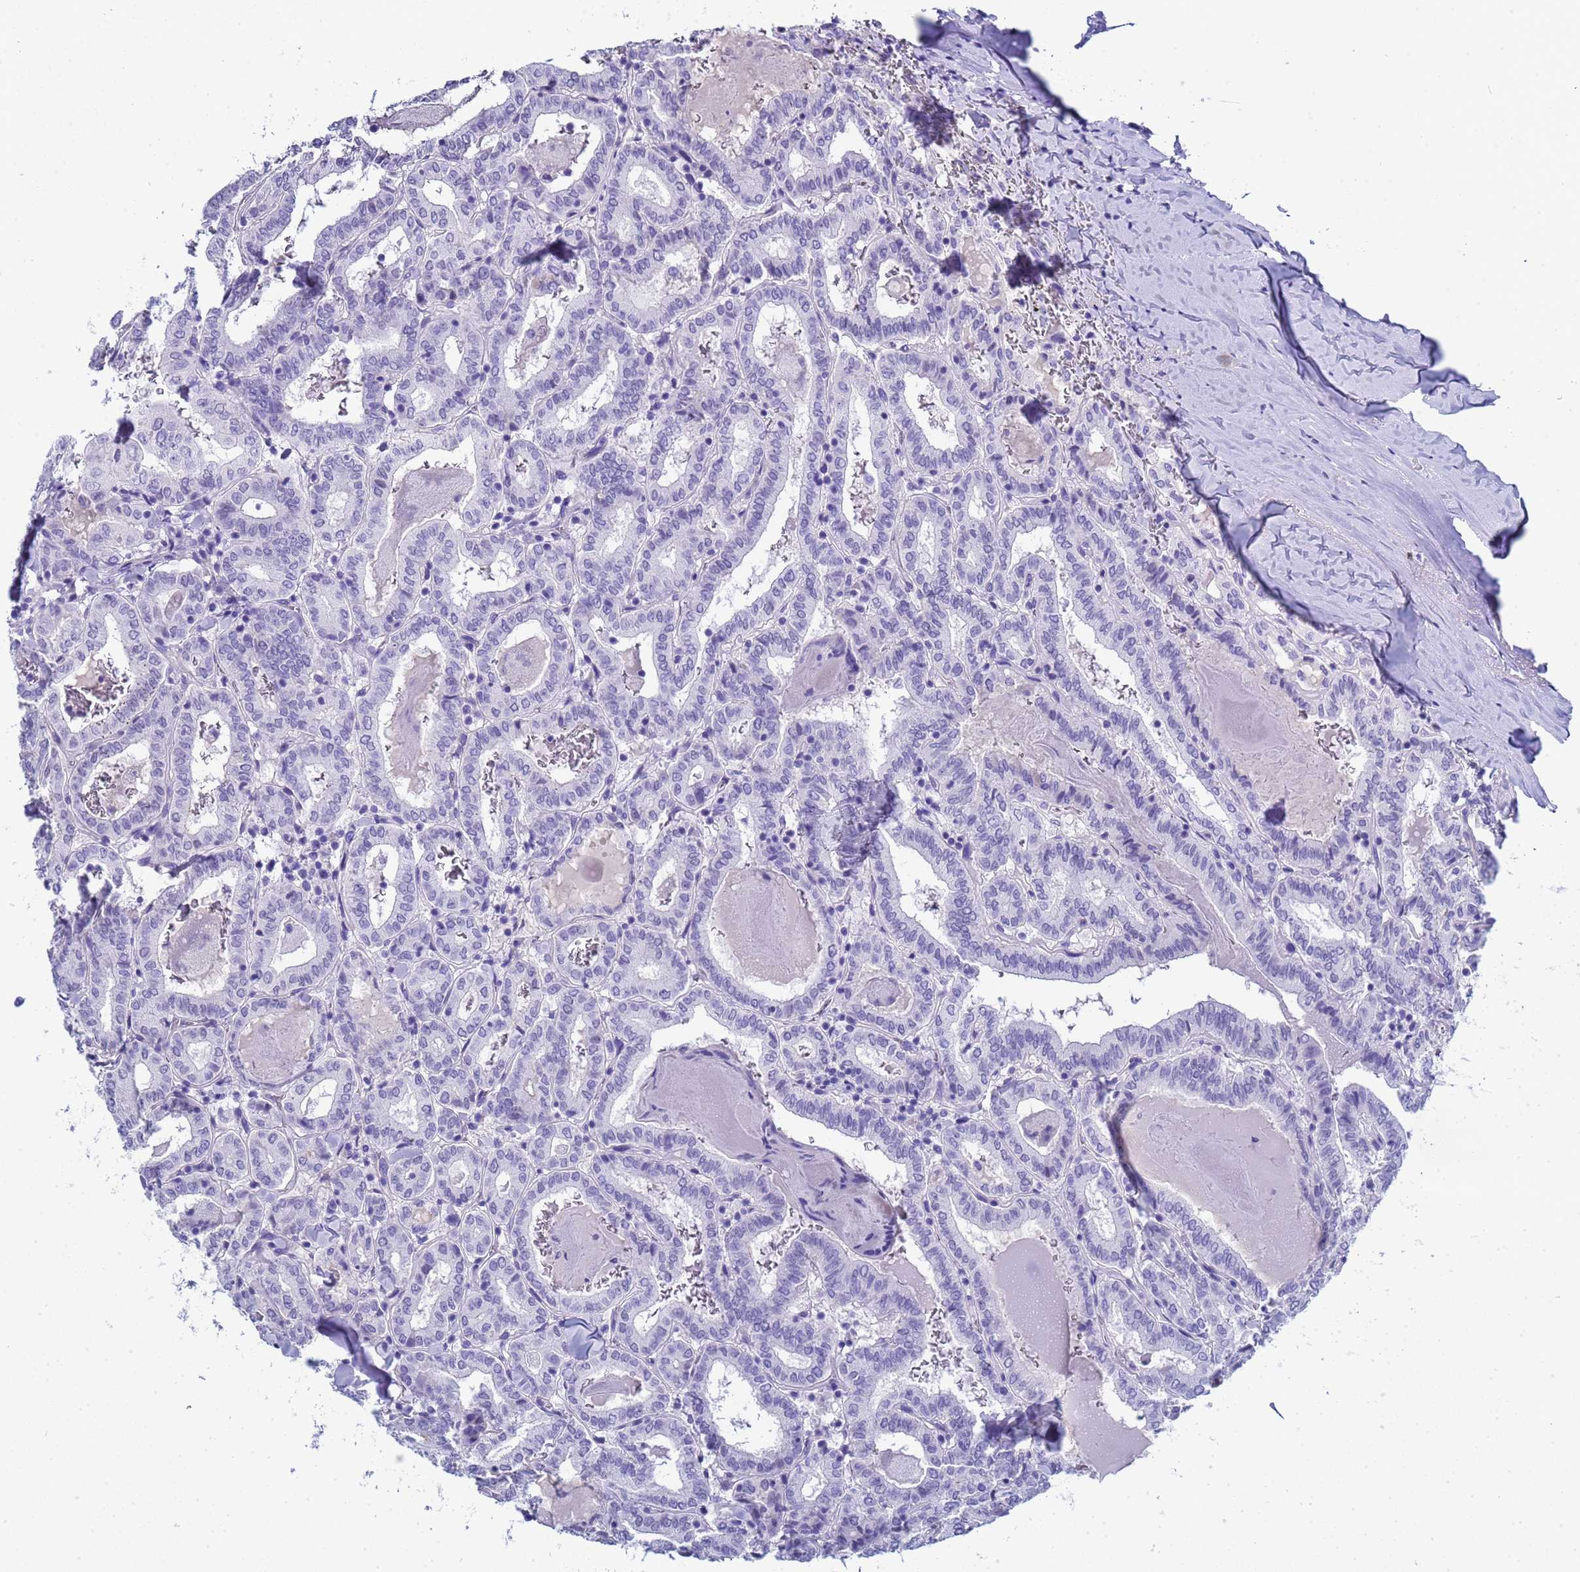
{"staining": {"intensity": "negative", "quantity": "none", "location": "none"}, "tissue": "thyroid cancer", "cell_type": "Tumor cells", "image_type": "cancer", "snomed": [{"axis": "morphology", "description": "Papillary adenocarcinoma, NOS"}, {"axis": "topography", "description": "Thyroid gland"}], "caption": "This photomicrograph is of thyroid papillary adenocarcinoma stained with immunohistochemistry to label a protein in brown with the nuclei are counter-stained blue. There is no expression in tumor cells.", "gene": "CTRC", "patient": {"sex": "female", "age": 72}}